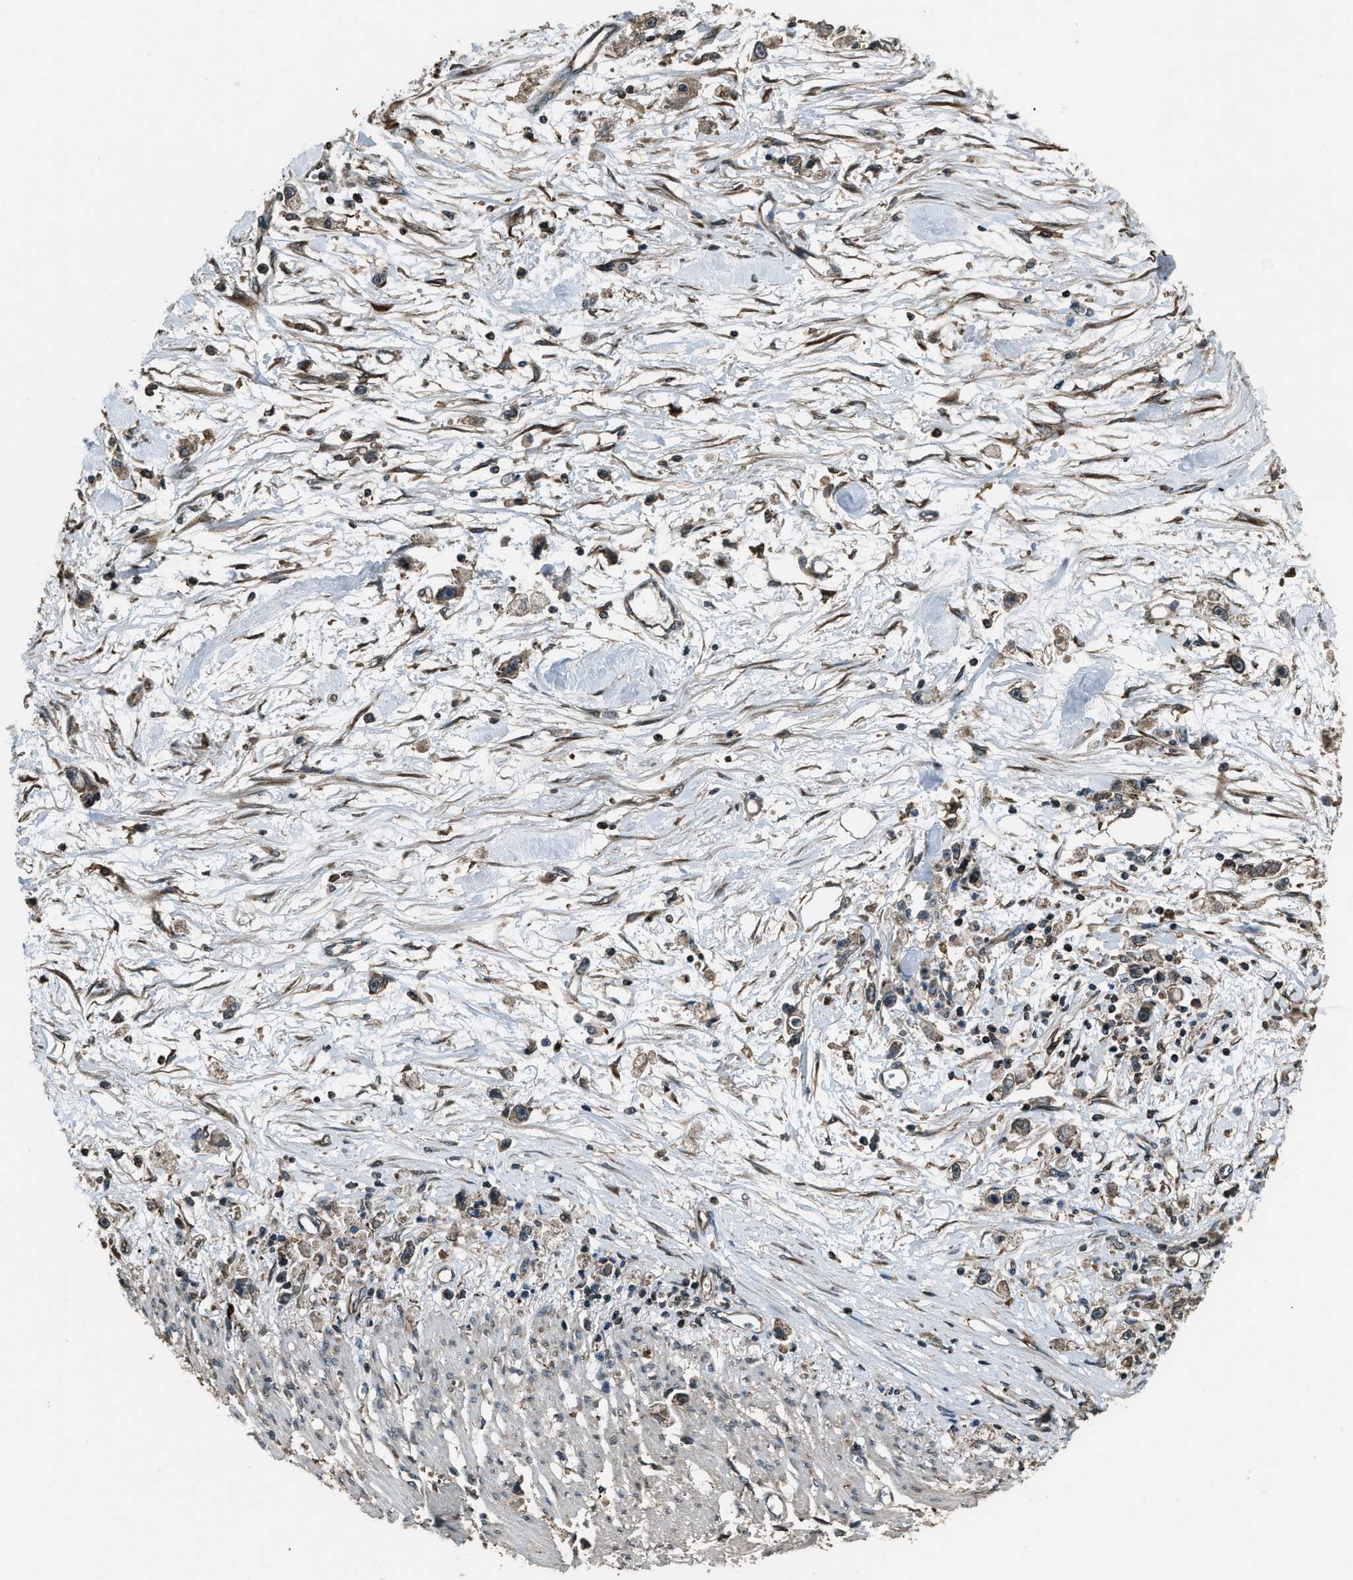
{"staining": {"intensity": "weak", "quantity": ">75%", "location": "cytoplasmic/membranous"}, "tissue": "stomach cancer", "cell_type": "Tumor cells", "image_type": "cancer", "snomed": [{"axis": "morphology", "description": "Adenocarcinoma, NOS"}, {"axis": "topography", "description": "Stomach"}], "caption": "This image displays immunohistochemistry (IHC) staining of stomach adenocarcinoma, with low weak cytoplasmic/membranous positivity in about >75% of tumor cells.", "gene": "TRIM4", "patient": {"sex": "female", "age": 59}}